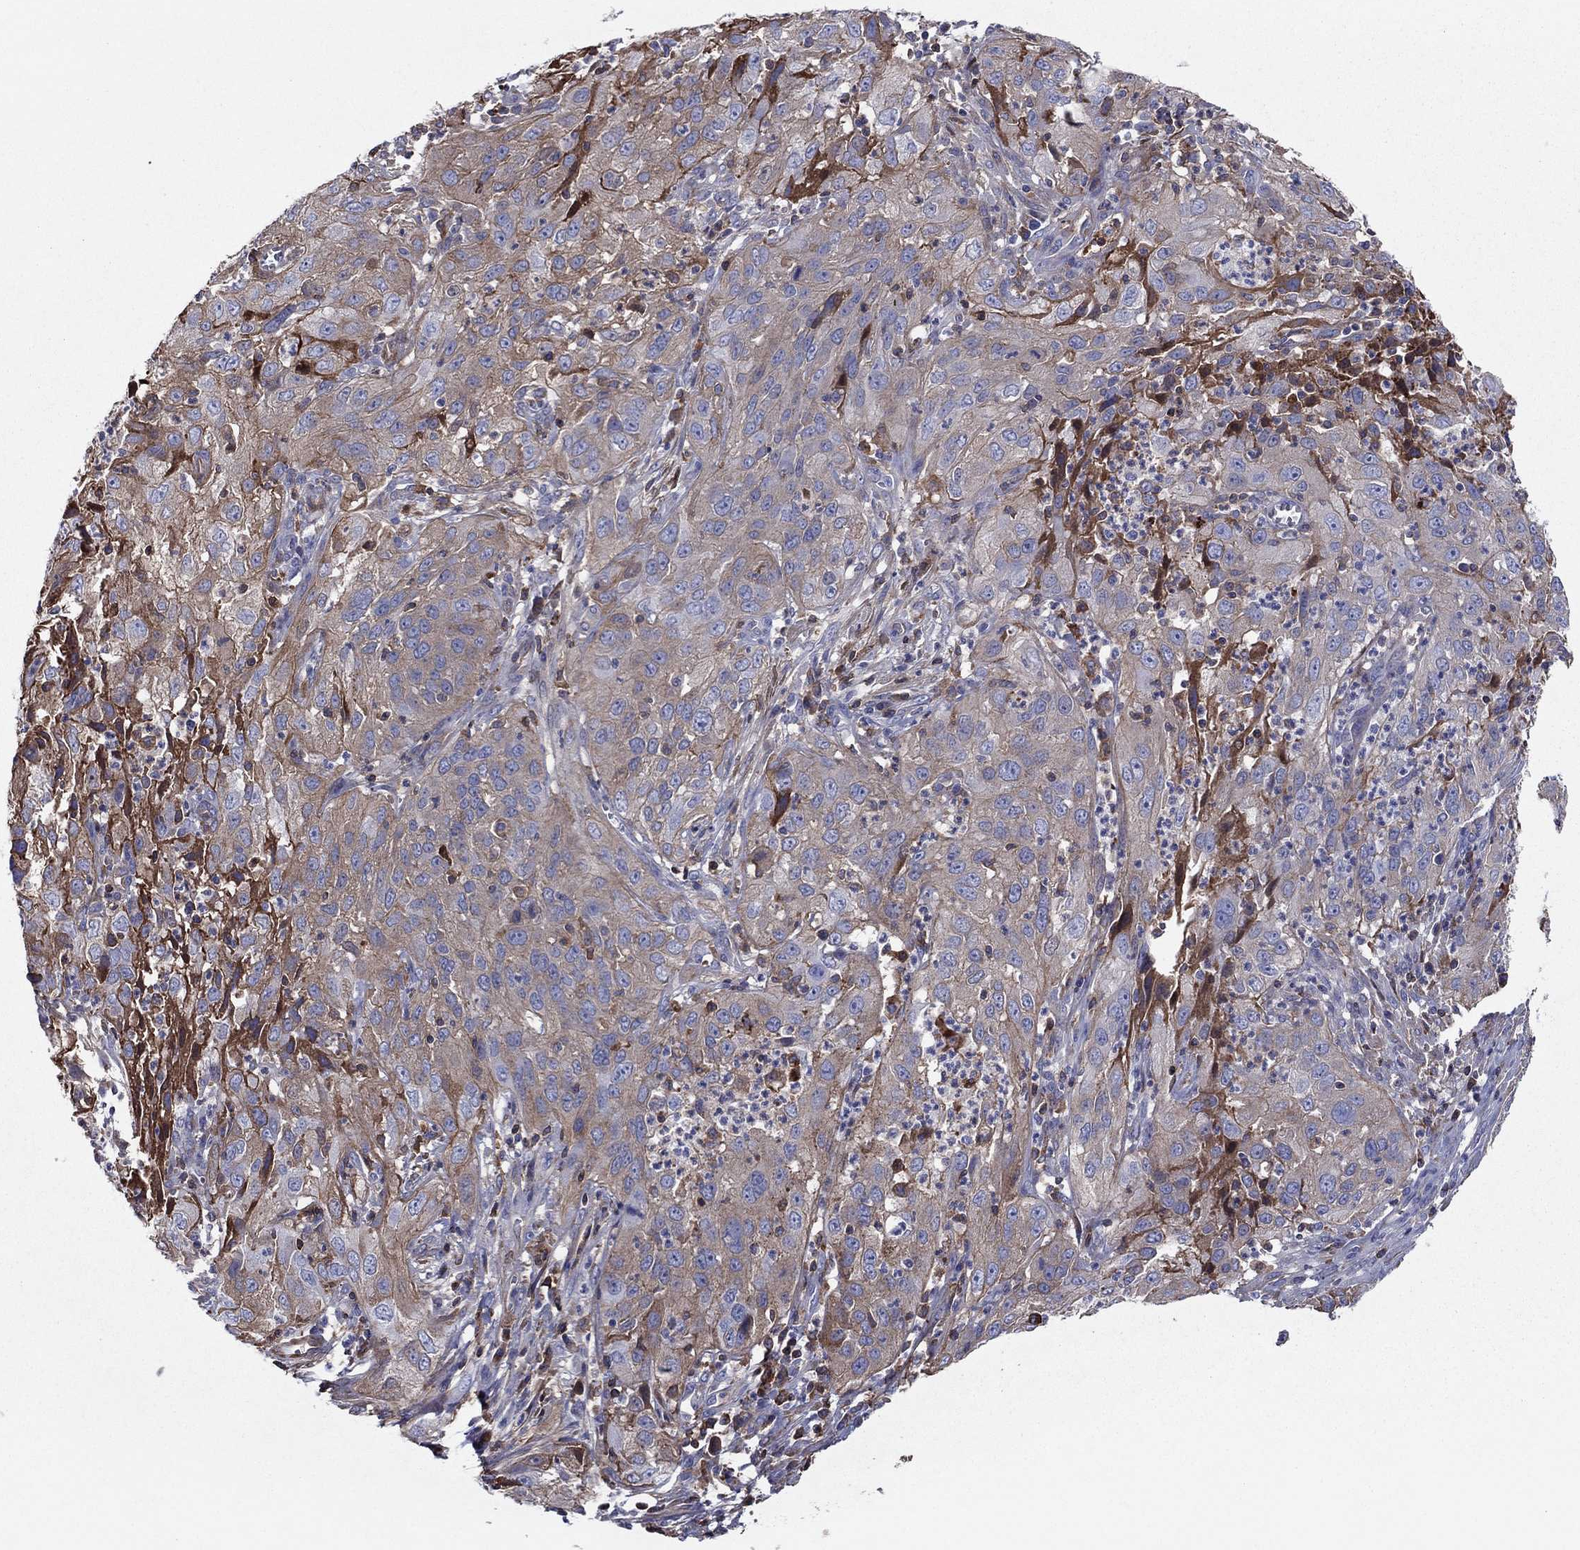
{"staining": {"intensity": "weak", "quantity": ">75%", "location": "cytoplasmic/membranous"}, "tissue": "cervical cancer", "cell_type": "Tumor cells", "image_type": "cancer", "snomed": [{"axis": "morphology", "description": "Squamous cell carcinoma, NOS"}, {"axis": "topography", "description": "Cervix"}], "caption": "Tumor cells demonstrate low levels of weak cytoplasmic/membranous staining in about >75% of cells in human cervical cancer (squamous cell carcinoma).", "gene": "HPX", "patient": {"sex": "female", "age": 32}}